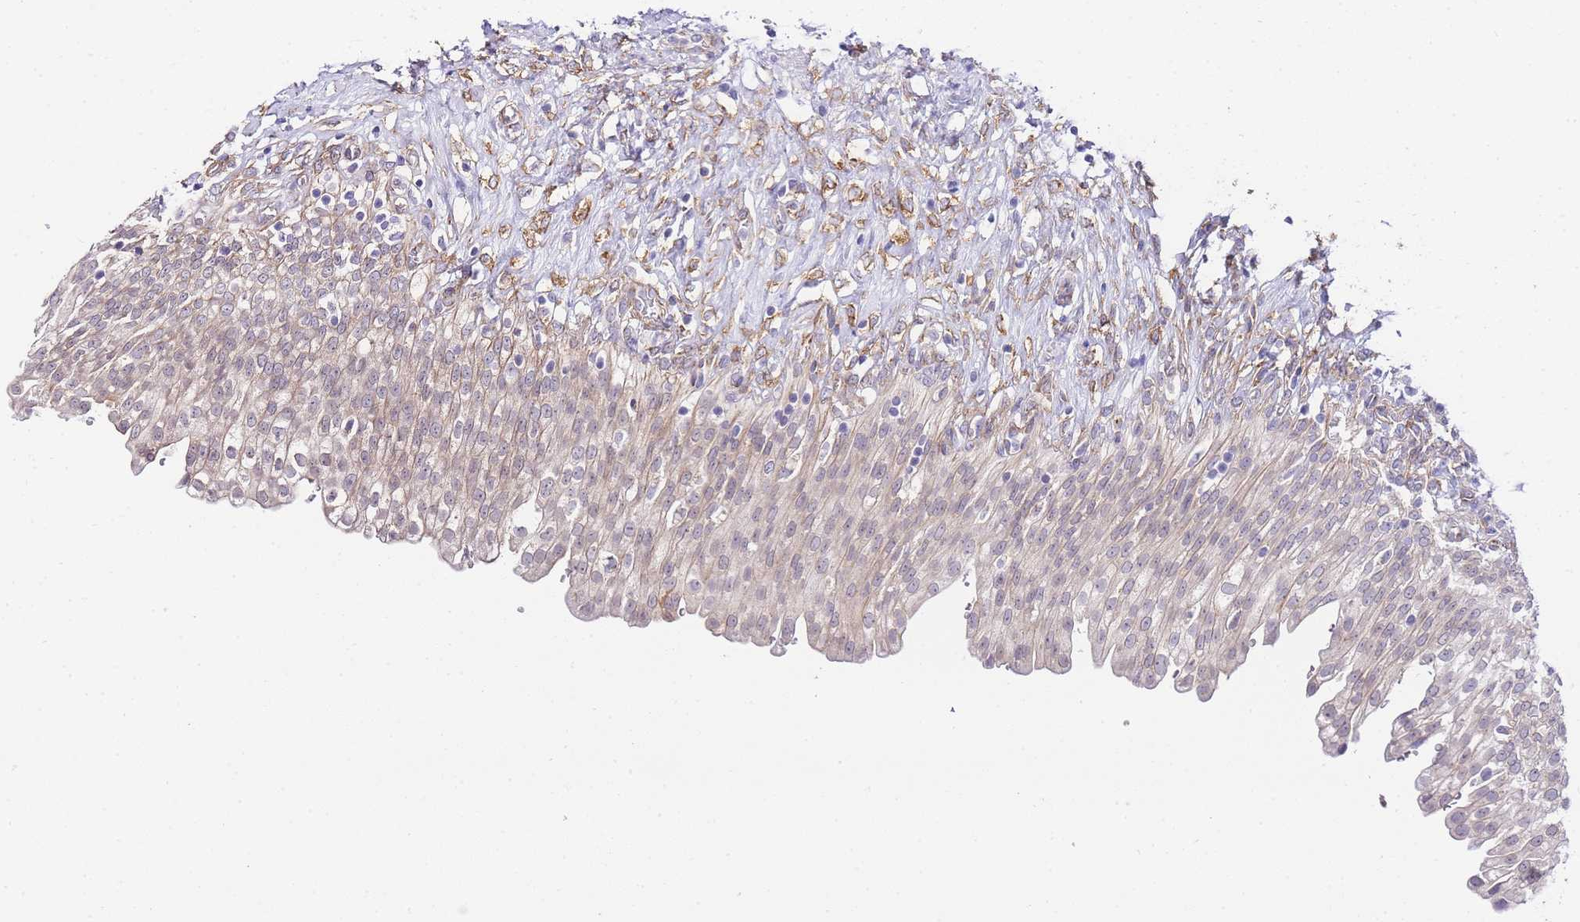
{"staining": {"intensity": "weak", "quantity": "25%-75%", "location": "cytoplasmic/membranous"}, "tissue": "urinary bladder", "cell_type": "Urothelial cells", "image_type": "normal", "snomed": [{"axis": "morphology", "description": "Urothelial carcinoma, High grade"}, {"axis": "topography", "description": "Urinary bladder"}], "caption": "Urinary bladder stained with a brown dye exhibits weak cytoplasmic/membranous positive staining in about 25%-75% of urothelial cells.", "gene": "PDCD7", "patient": {"sex": "male", "age": 46}}